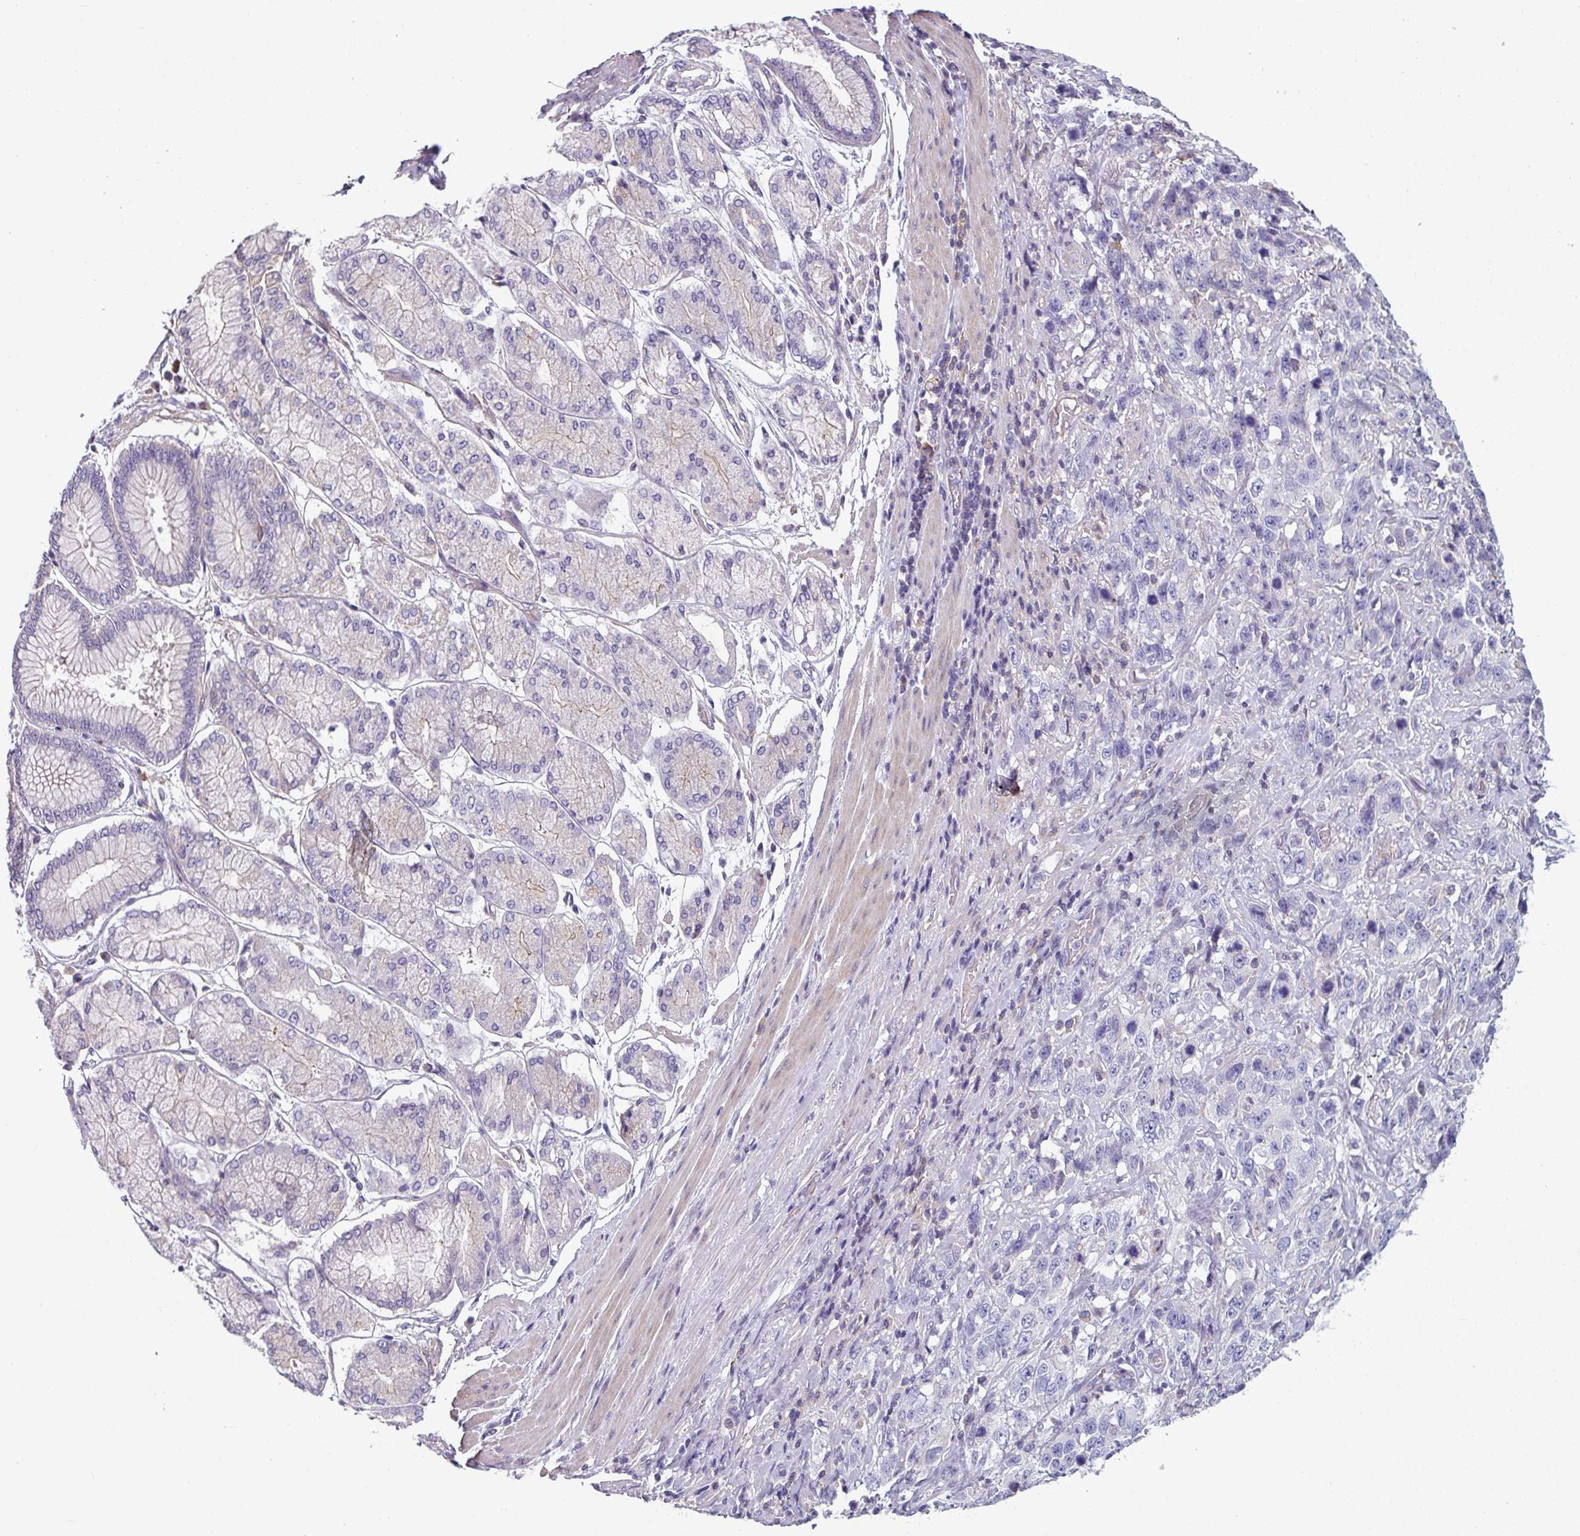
{"staining": {"intensity": "negative", "quantity": "none", "location": "none"}, "tissue": "stomach cancer", "cell_type": "Tumor cells", "image_type": "cancer", "snomed": [{"axis": "morphology", "description": "Normal tissue, NOS"}, {"axis": "morphology", "description": "Adenocarcinoma, NOS"}, {"axis": "topography", "description": "Lymph node"}, {"axis": "topography", "description": "Stomach"}], "caption": "An immunohistochemistry (IHC) histopathology image of stomach adenocarcinoma is shown. There is no staining in tumor cells of stomach adenocarcinoma.", "gene": "TMEM132A", "patient": {"sex": "male", "age": 48}}